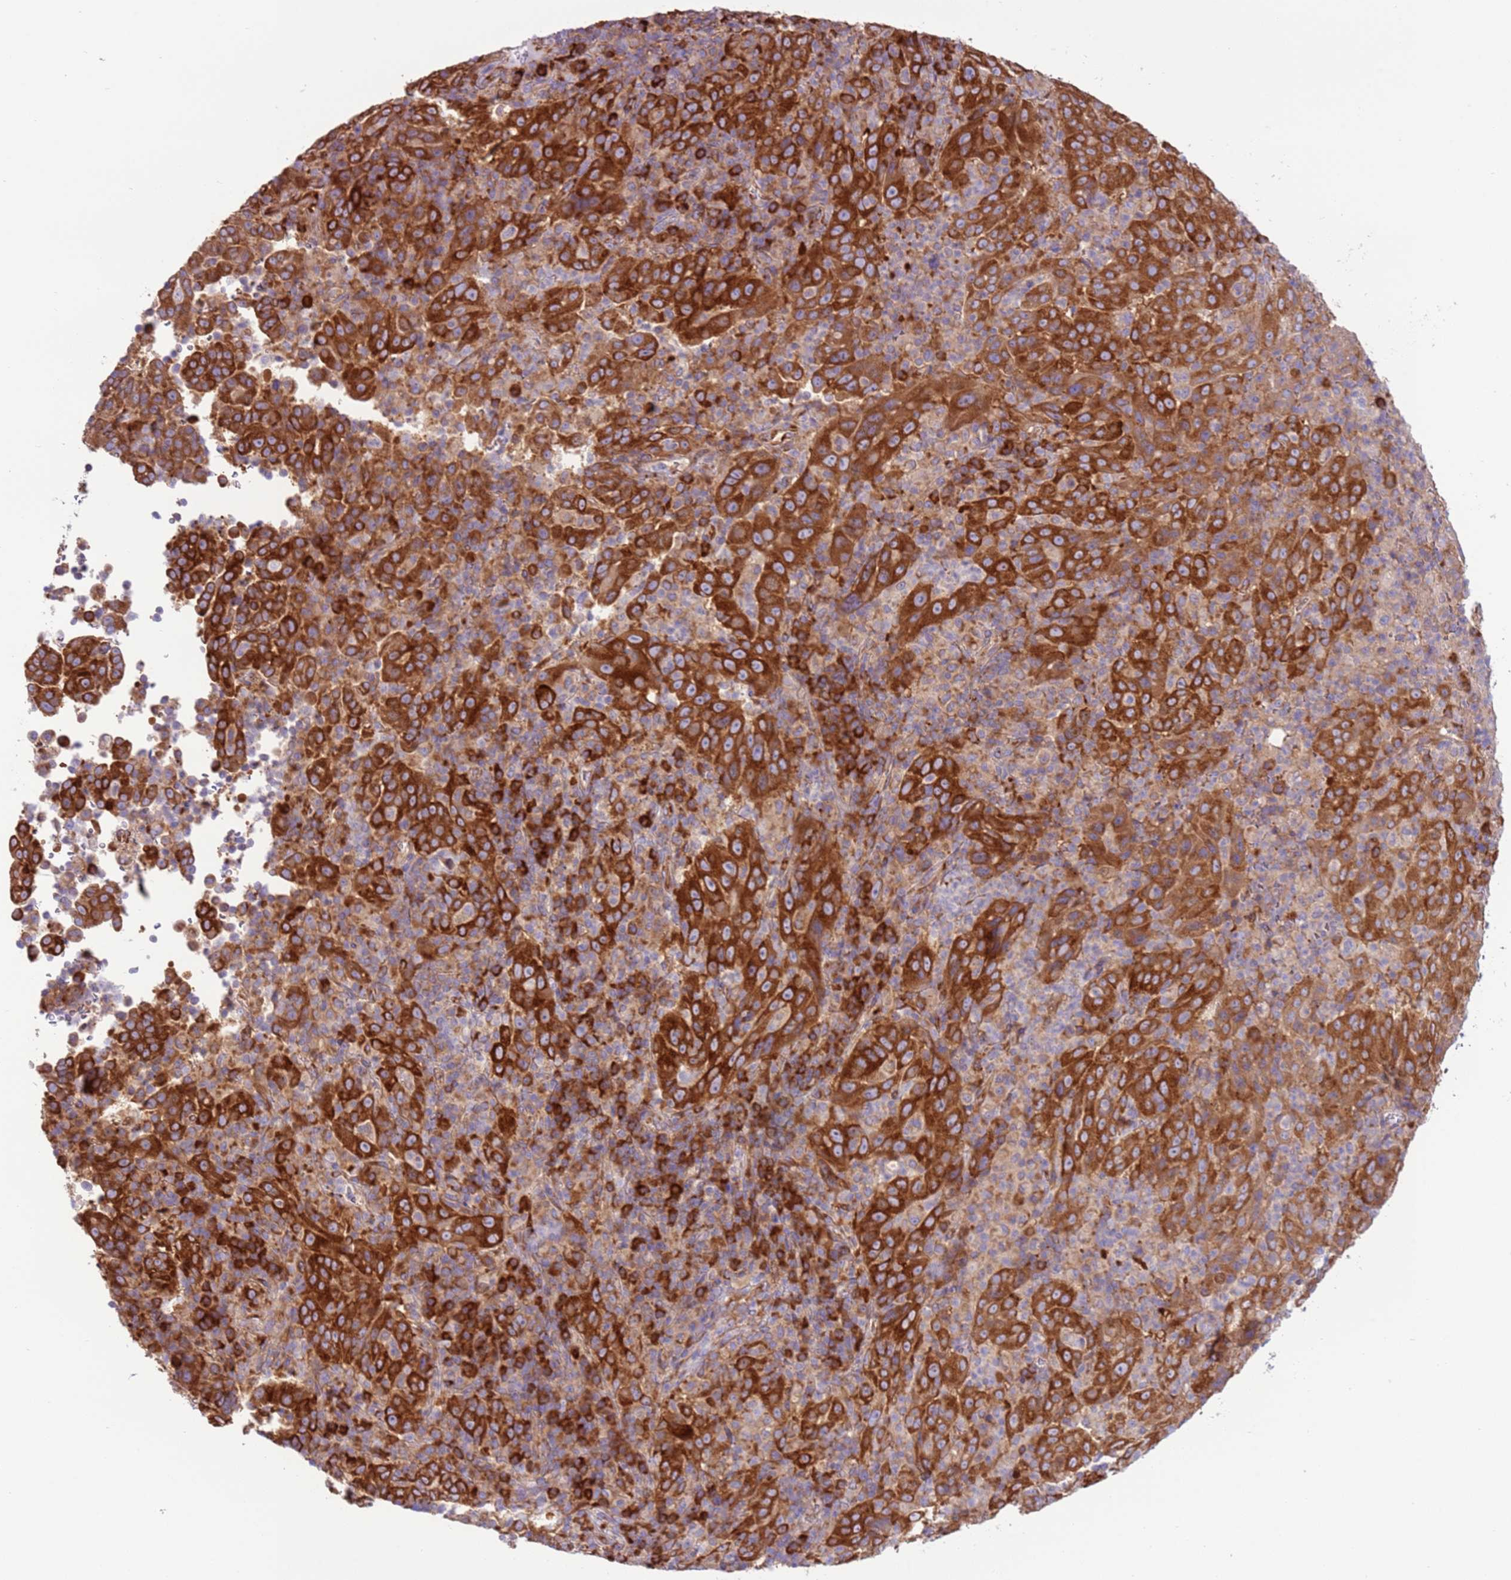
{"staining": {"intensity": "strong", "quantity": ">75%", "location": "cytoplasmic/membranous"}, "tissue": "pancreatic cancer", "cell_type": "Tumor cells", "image_type": "cancer", "snomed": [{"axis": "morphology", "description": "Adenocarcinoma, NOS"}, {"axis": "topography", "description": "Pancreas"}], "caption": "There is high levels of strong cytoplasmic/membranous positivity in tumor cells of pancreatic cancer (adenocarcinoma), as demonstrated by immunohistochemical staining (brown color).", "gene": "VARS1", "patient": {"sex": "male", "age": 63}}